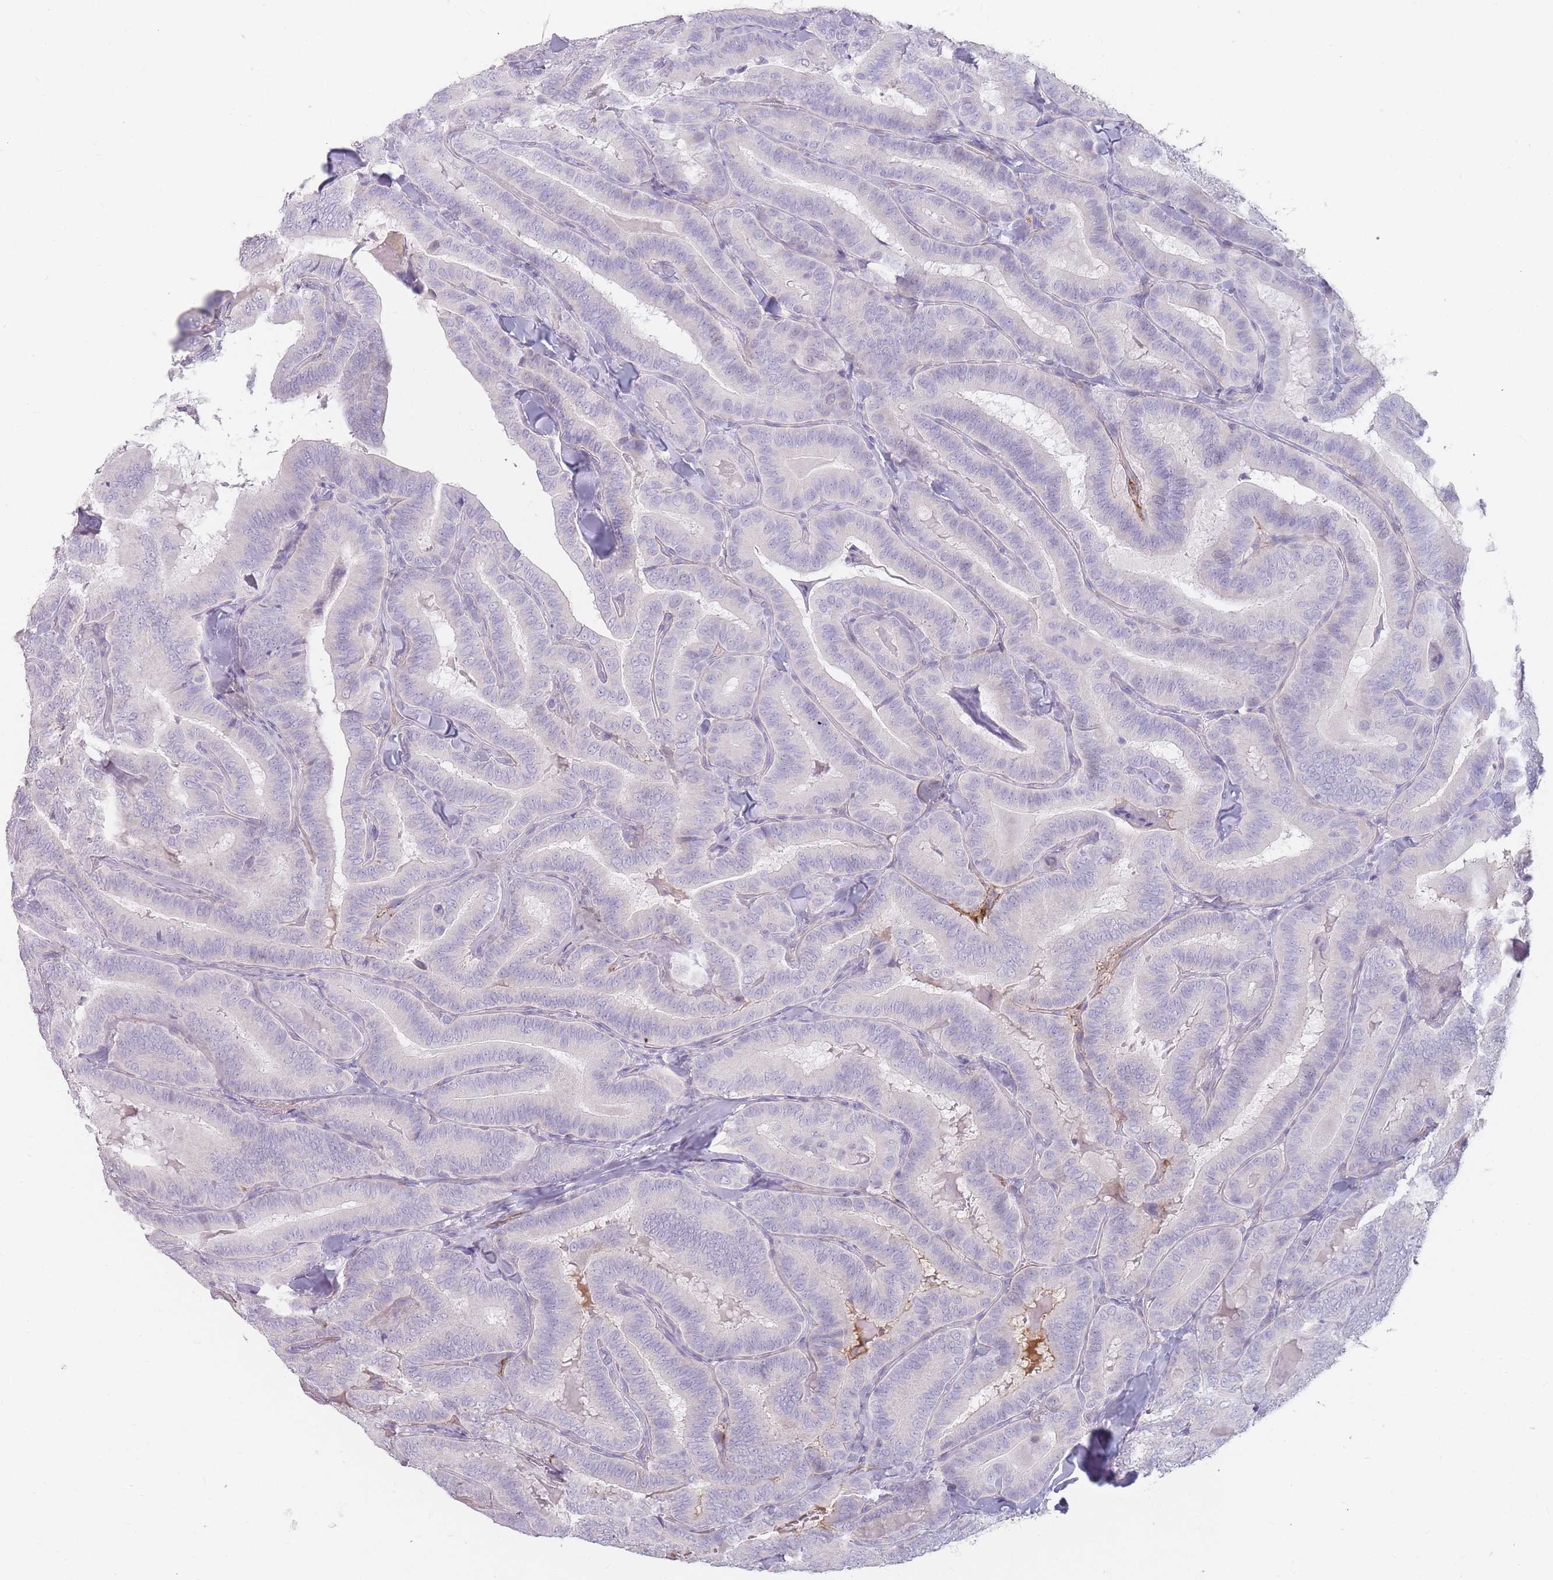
{"staining": {"intensity": "negative", "quantity": "none", "location": "none"}, "tissue": "thyroid cancer", "cell_type": "Tumor cells", "image_type": "cancer", "snomed": [{"axis": "morphology", "description": "Papillary adenocarcinoma, NOS"}, {"axis": "topography", "description": "Thyroid gland"}], "caption": "Immunohistochemistry (IHC) histopathology image of neoplastic tissue: papillary adenocarcinoma (thyroid) stained with DAB (3,3'-diaminobenzidine) displays no significant protein positivity in tumor cells.", "gene": "PRG4", "patient": {"sex": "male", "age": 61}}